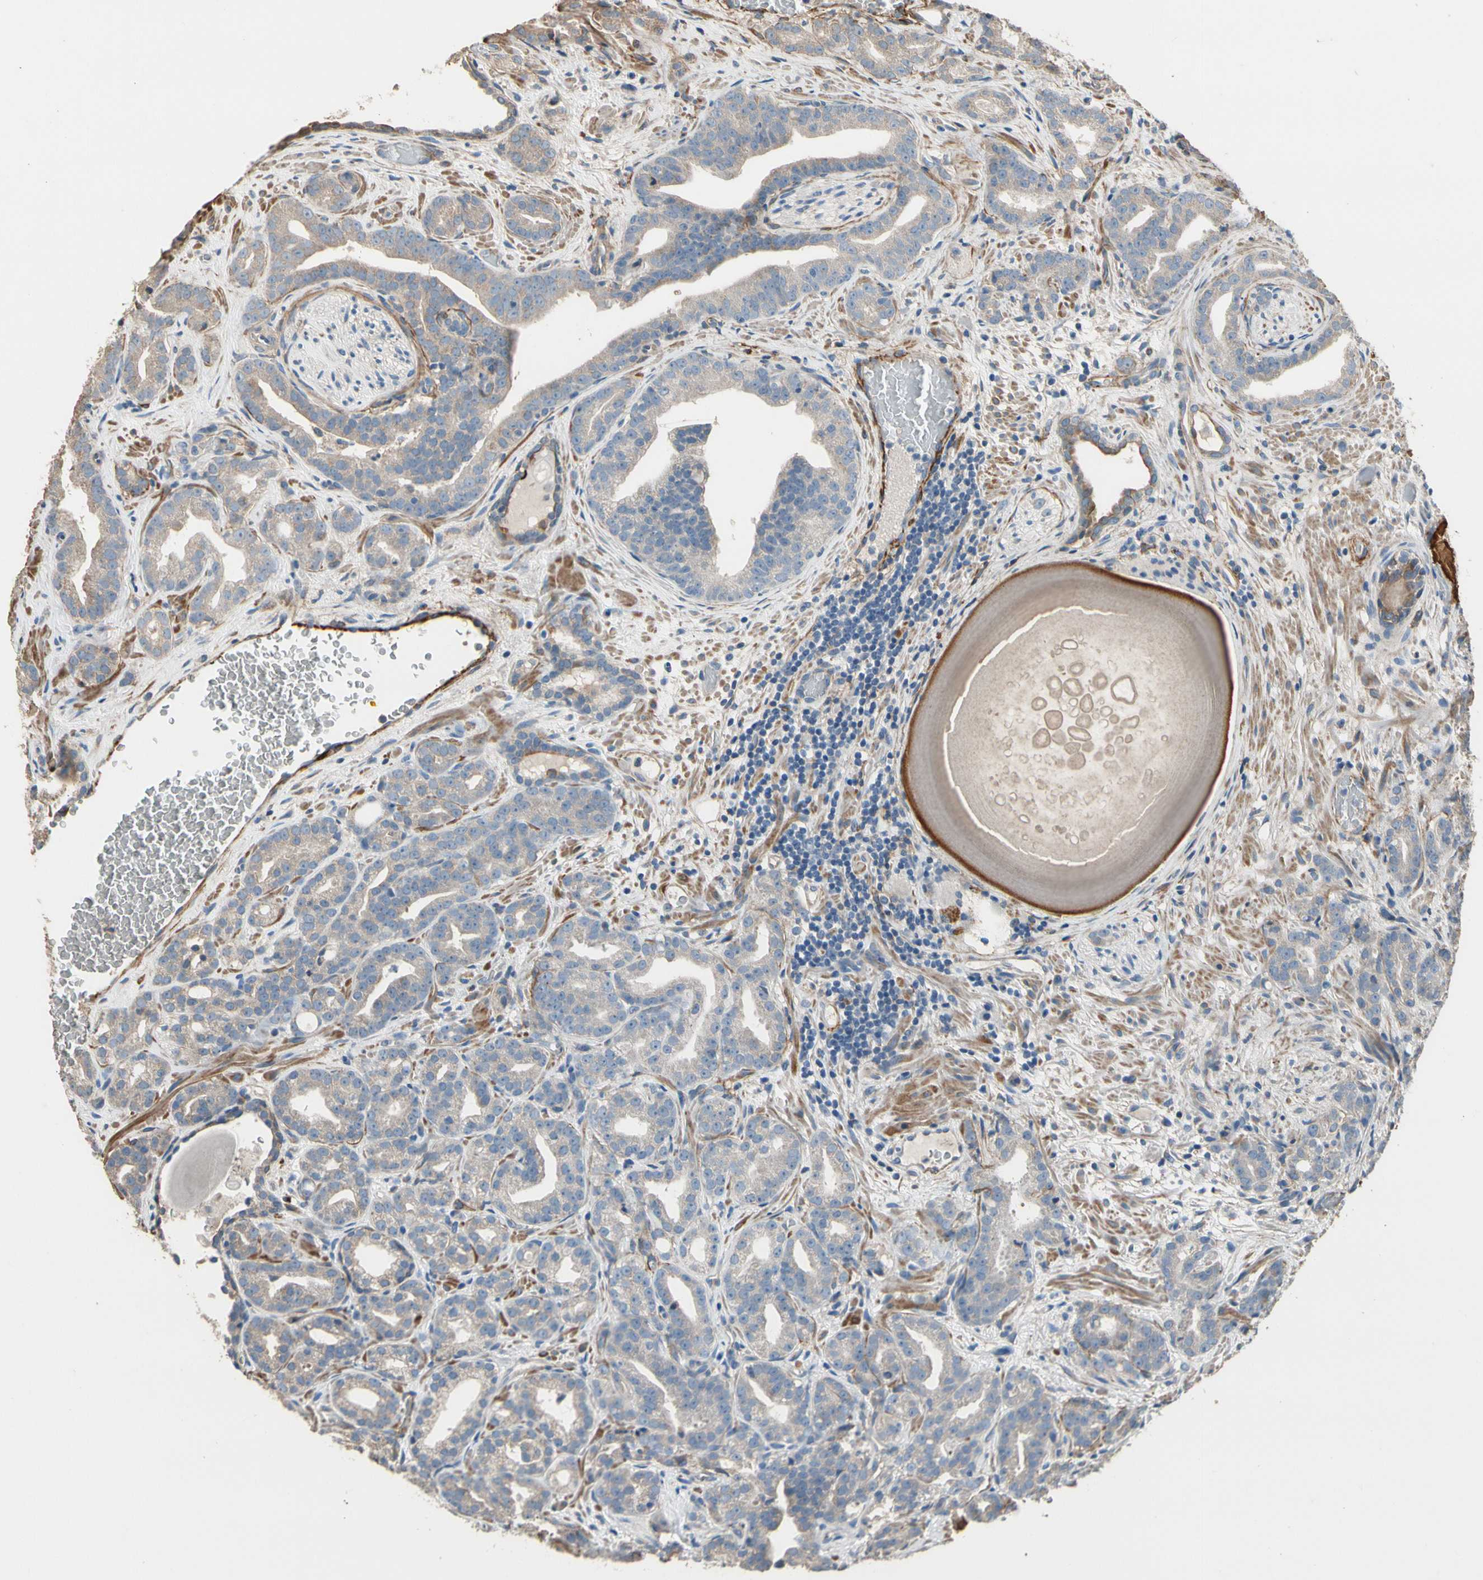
{"staining": {"intensity": "weak", "quantity": ">75%", "location": "cytoplasmic/membranous"}, "tissue": "prostate cancer", "cell_type": "Tumor cells", "image_type": "cancer", "snomed": [{"axis": "morphology", "description": "Adenocarcinoma, Low grade"}, {"axis": "topography", "description": "Prostate"}], "caption": "Immunohistochemistry (IHC) (DAB) staining of human prostate cancer (adenocarcinoma (low-grade)) demonstrates weak cytoplasmic/membranous protein expression in about >75% of tumor cells. The protein is stained brown, and the nuclei are stained in blue (DAB (3,3'-diaminobenzidine) IHC with brightfield microscopy, high magnification).", "gene": "SUSD2", "patient": {"sex": "male", "age": 63}}